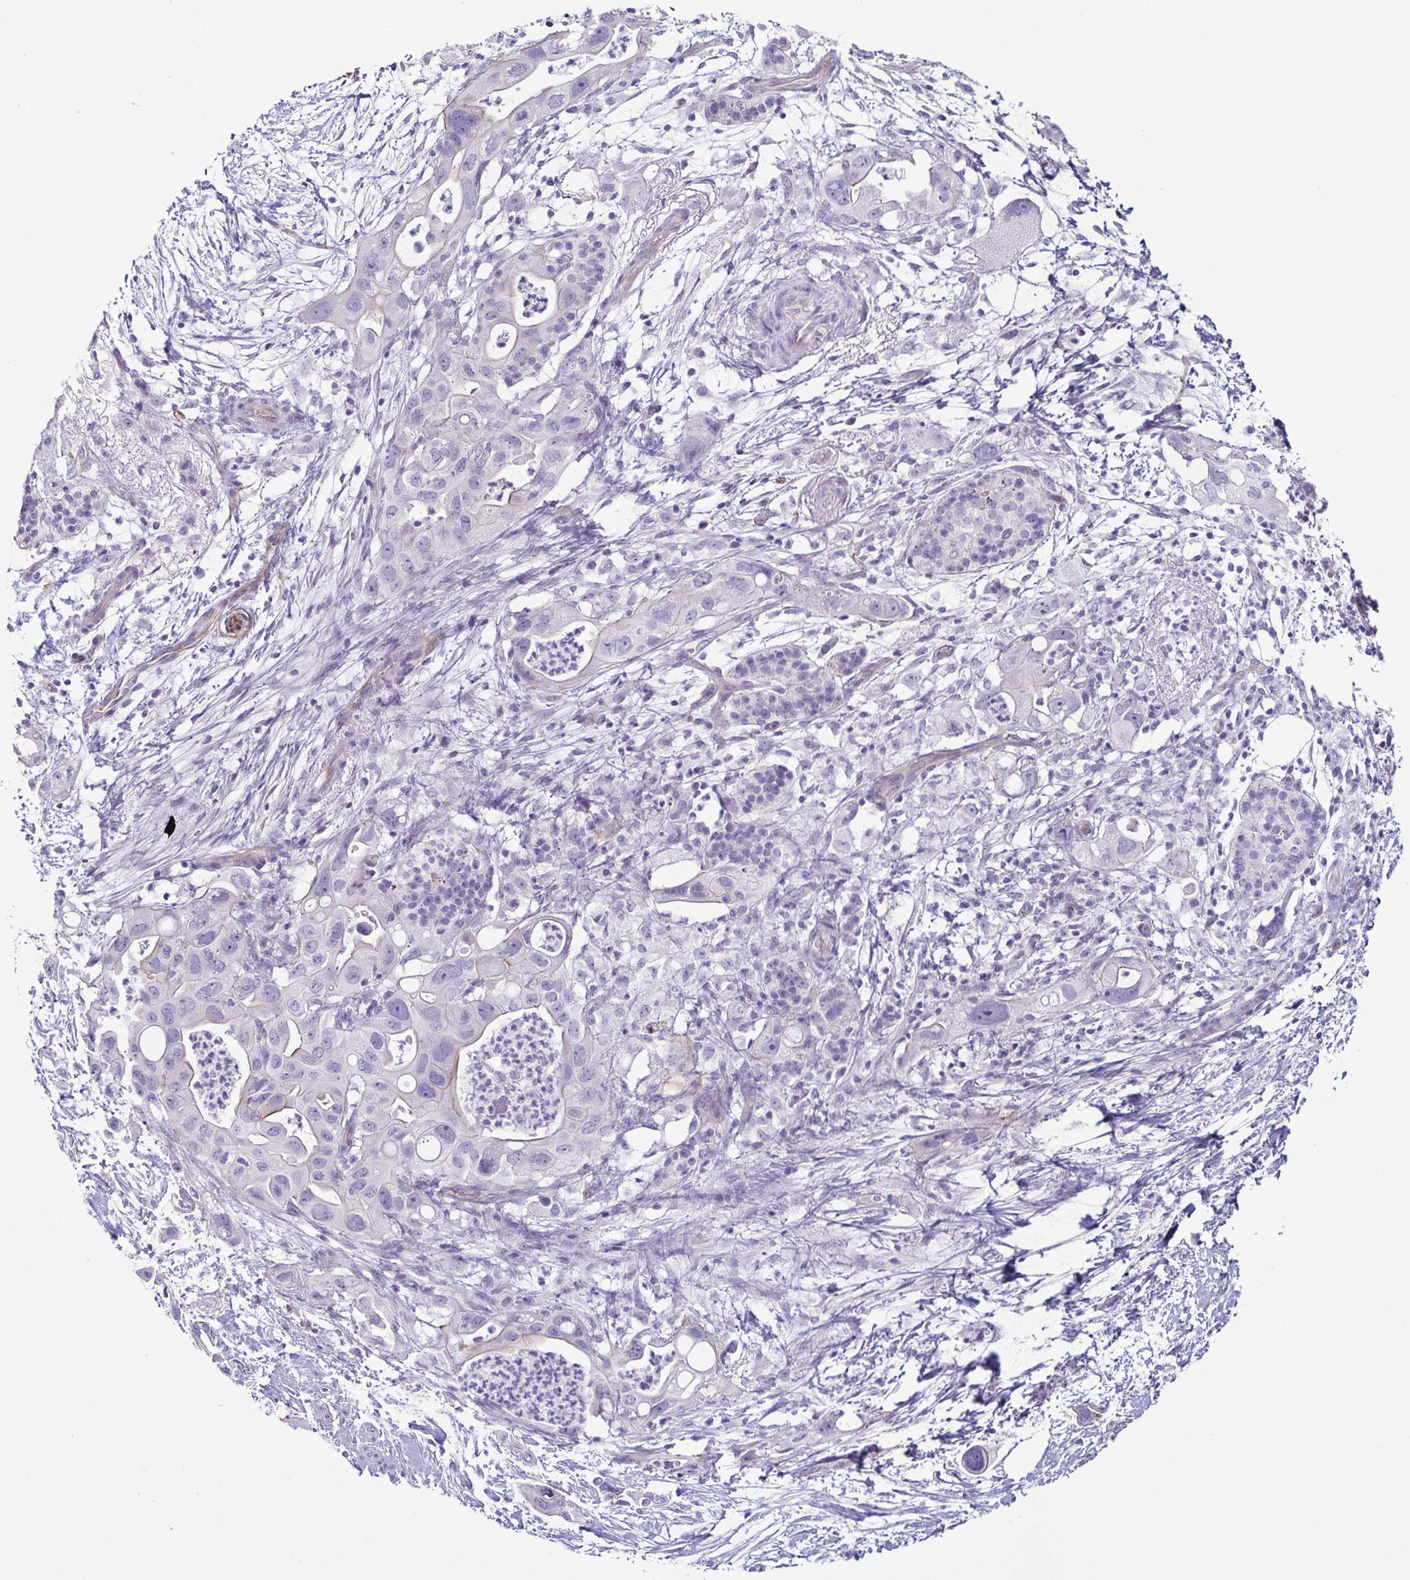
{"staining": {"intensity": "negative", "quantity": "none", "location": "none"}, "tissue": "pancreatic cancer", "cell_type": "Tumor cells", "image_type": "cancer", "snomed": [{"axis": "morphology", "description": "Adenocarcinoma, NOS"}, {"axis": "topography", "description": "Pancreas"}], "caption": "This histopathology image is of pancreatic cancer (adenocarcinoma) stained with immunohistochemistry to label a protein in brown with the nuclei are counter-stained blue. There is no expression in tumor cells.", "gene": "CASP14", "patient": {"sex": "female", "age": 72}}